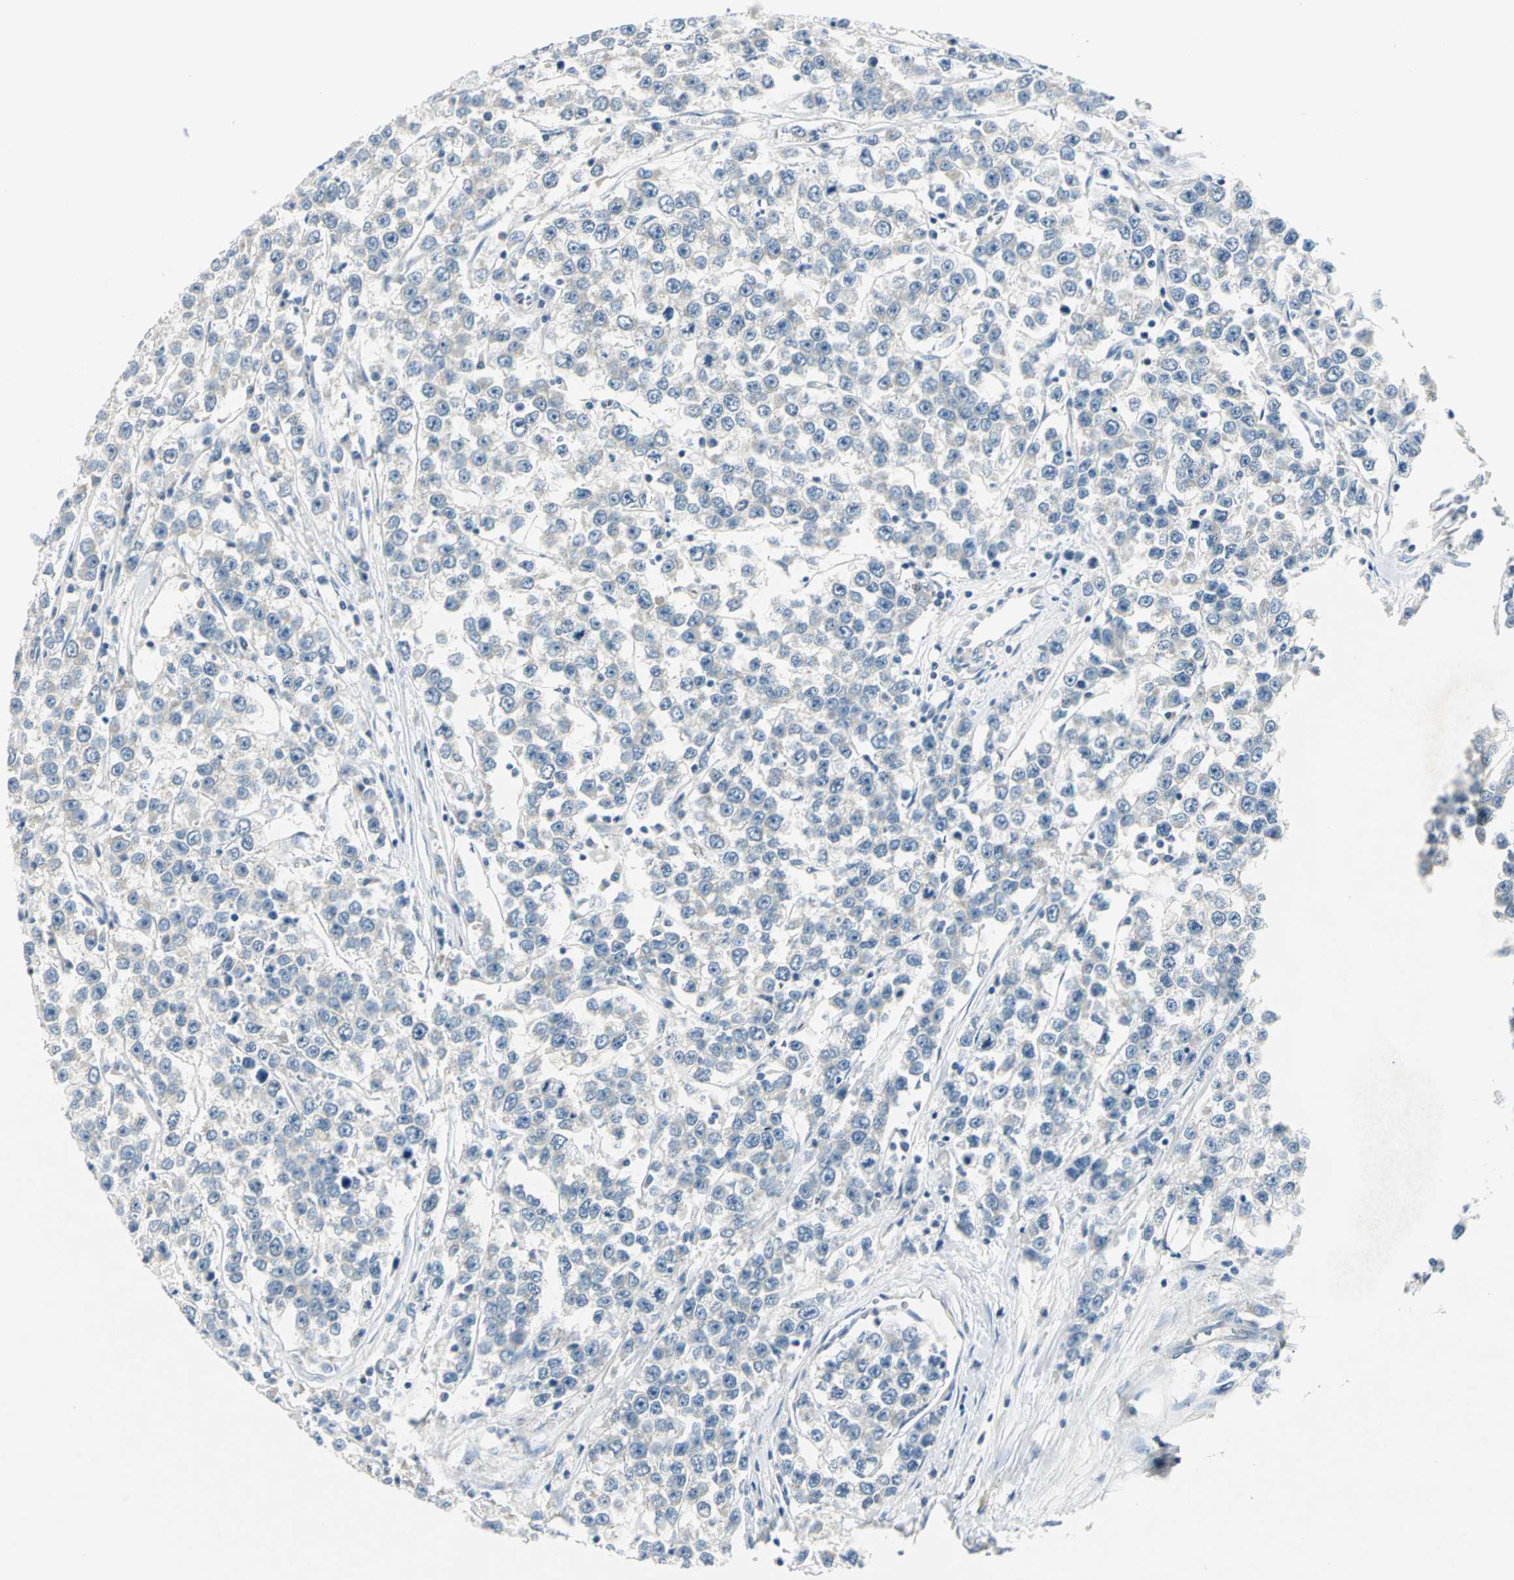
{"staining": {"intensity": "negative", "quantity": "none", "location": "none"}, "tissue": "testis cancer", "cell_type": "Tumor cells", "image_type": "cancer", "snomed": [{"axis": "morphology", "description": "Seminoma, NOS"}, {"axis": "morphology", "description": "Carcinoma, Embryonal, NOS"}, {"axis": "topography", "description": "Testis"}], "caption": "Immunohistochemistry (IHC) of testis cancer displays no staining in tumor cells.", "gene": "RIPOR1", "patient": {"sex": "male", "age": 52}}